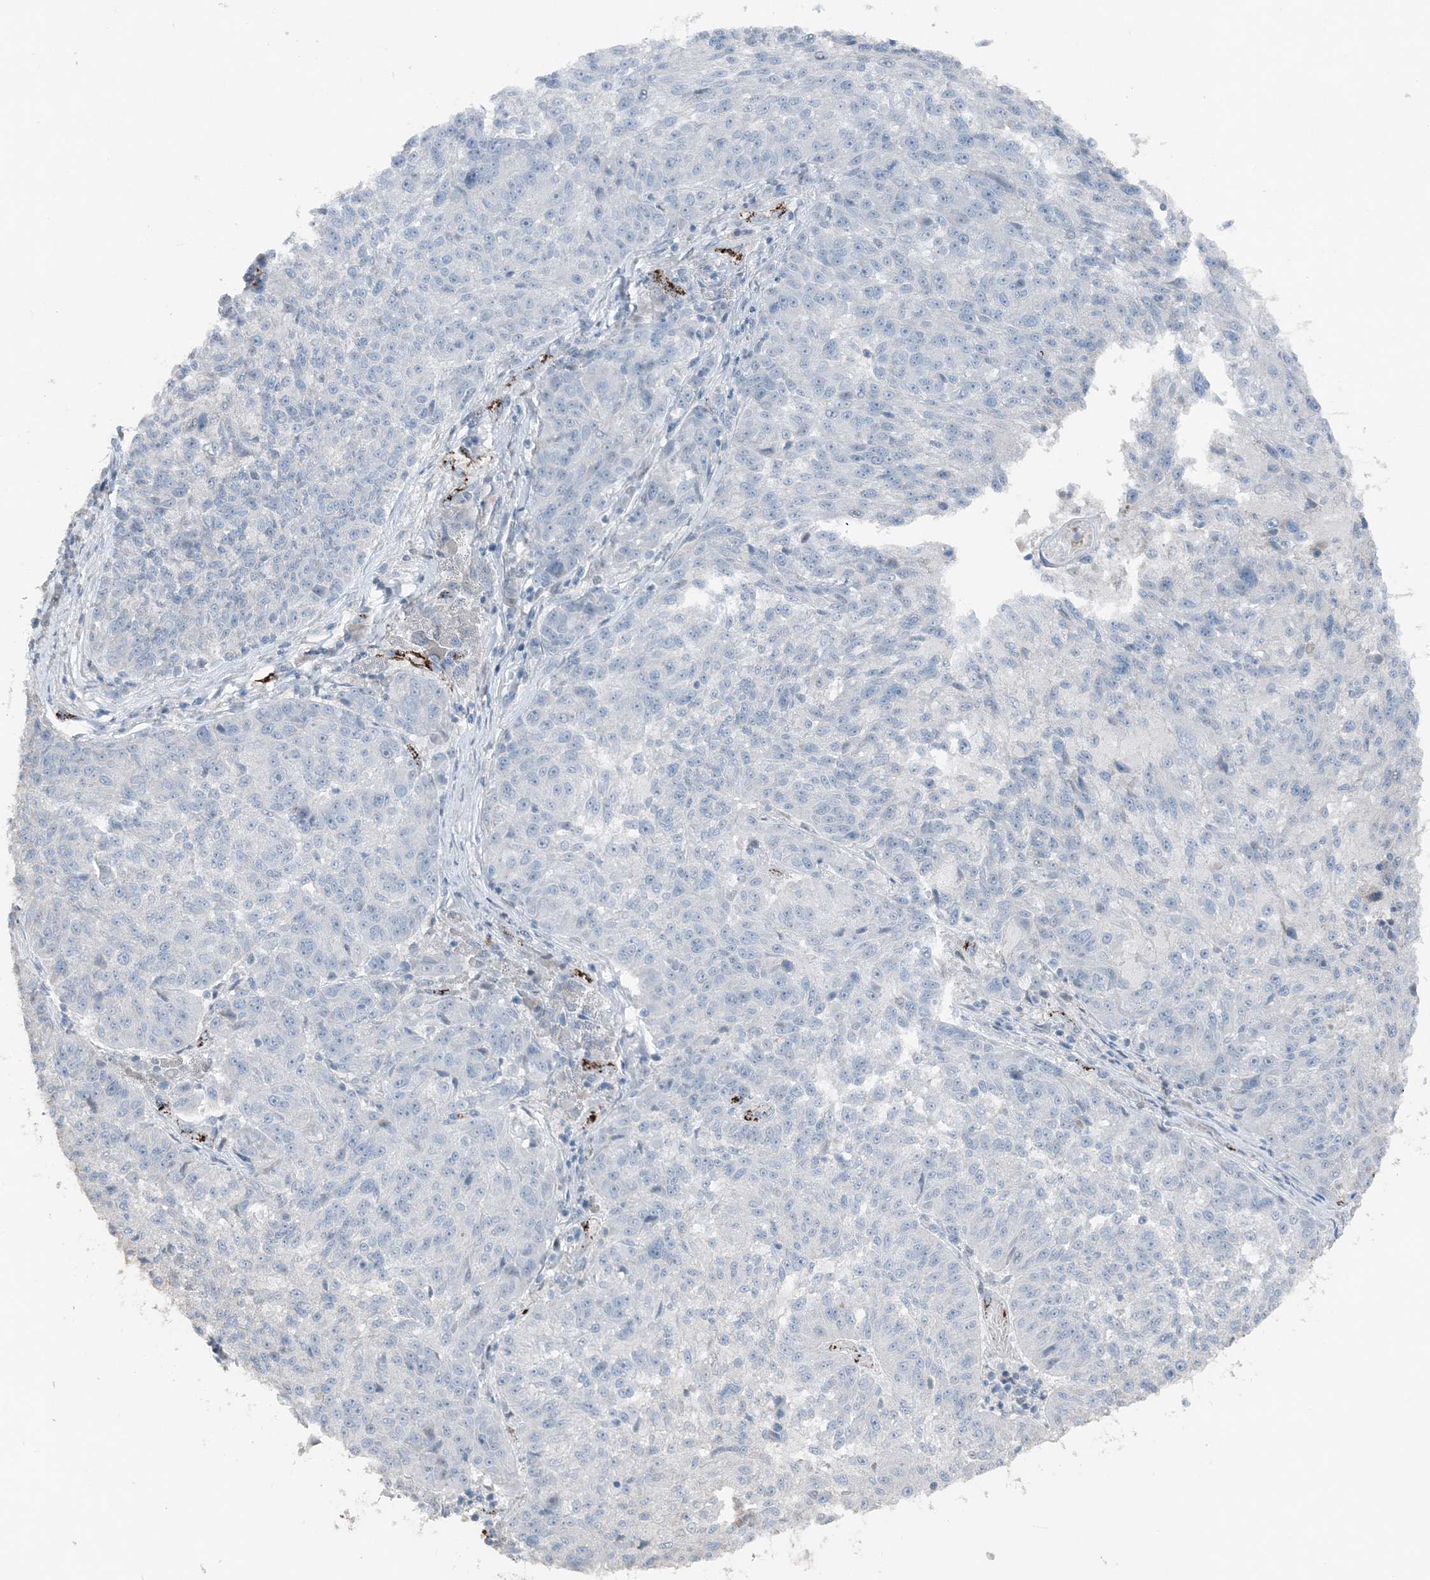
{"staining": {"intensity": "negative", "quantity": "none", "location": "none"}, "tissue": "melanoma", "cell_type": "Tumor cells", "image_type": "cancer", "snomed": [{"axis": "morphology", "description": "Malignant melanoma, NOS"}, {"axis": "topography", "description": "Skin"}], "caption": "Malignant melanoma was stained to show a protein in brown. There is no significant positivity in tumor cells.", "gene": "ELOVL7", "patient": {"sex": "male", "age": 53}}